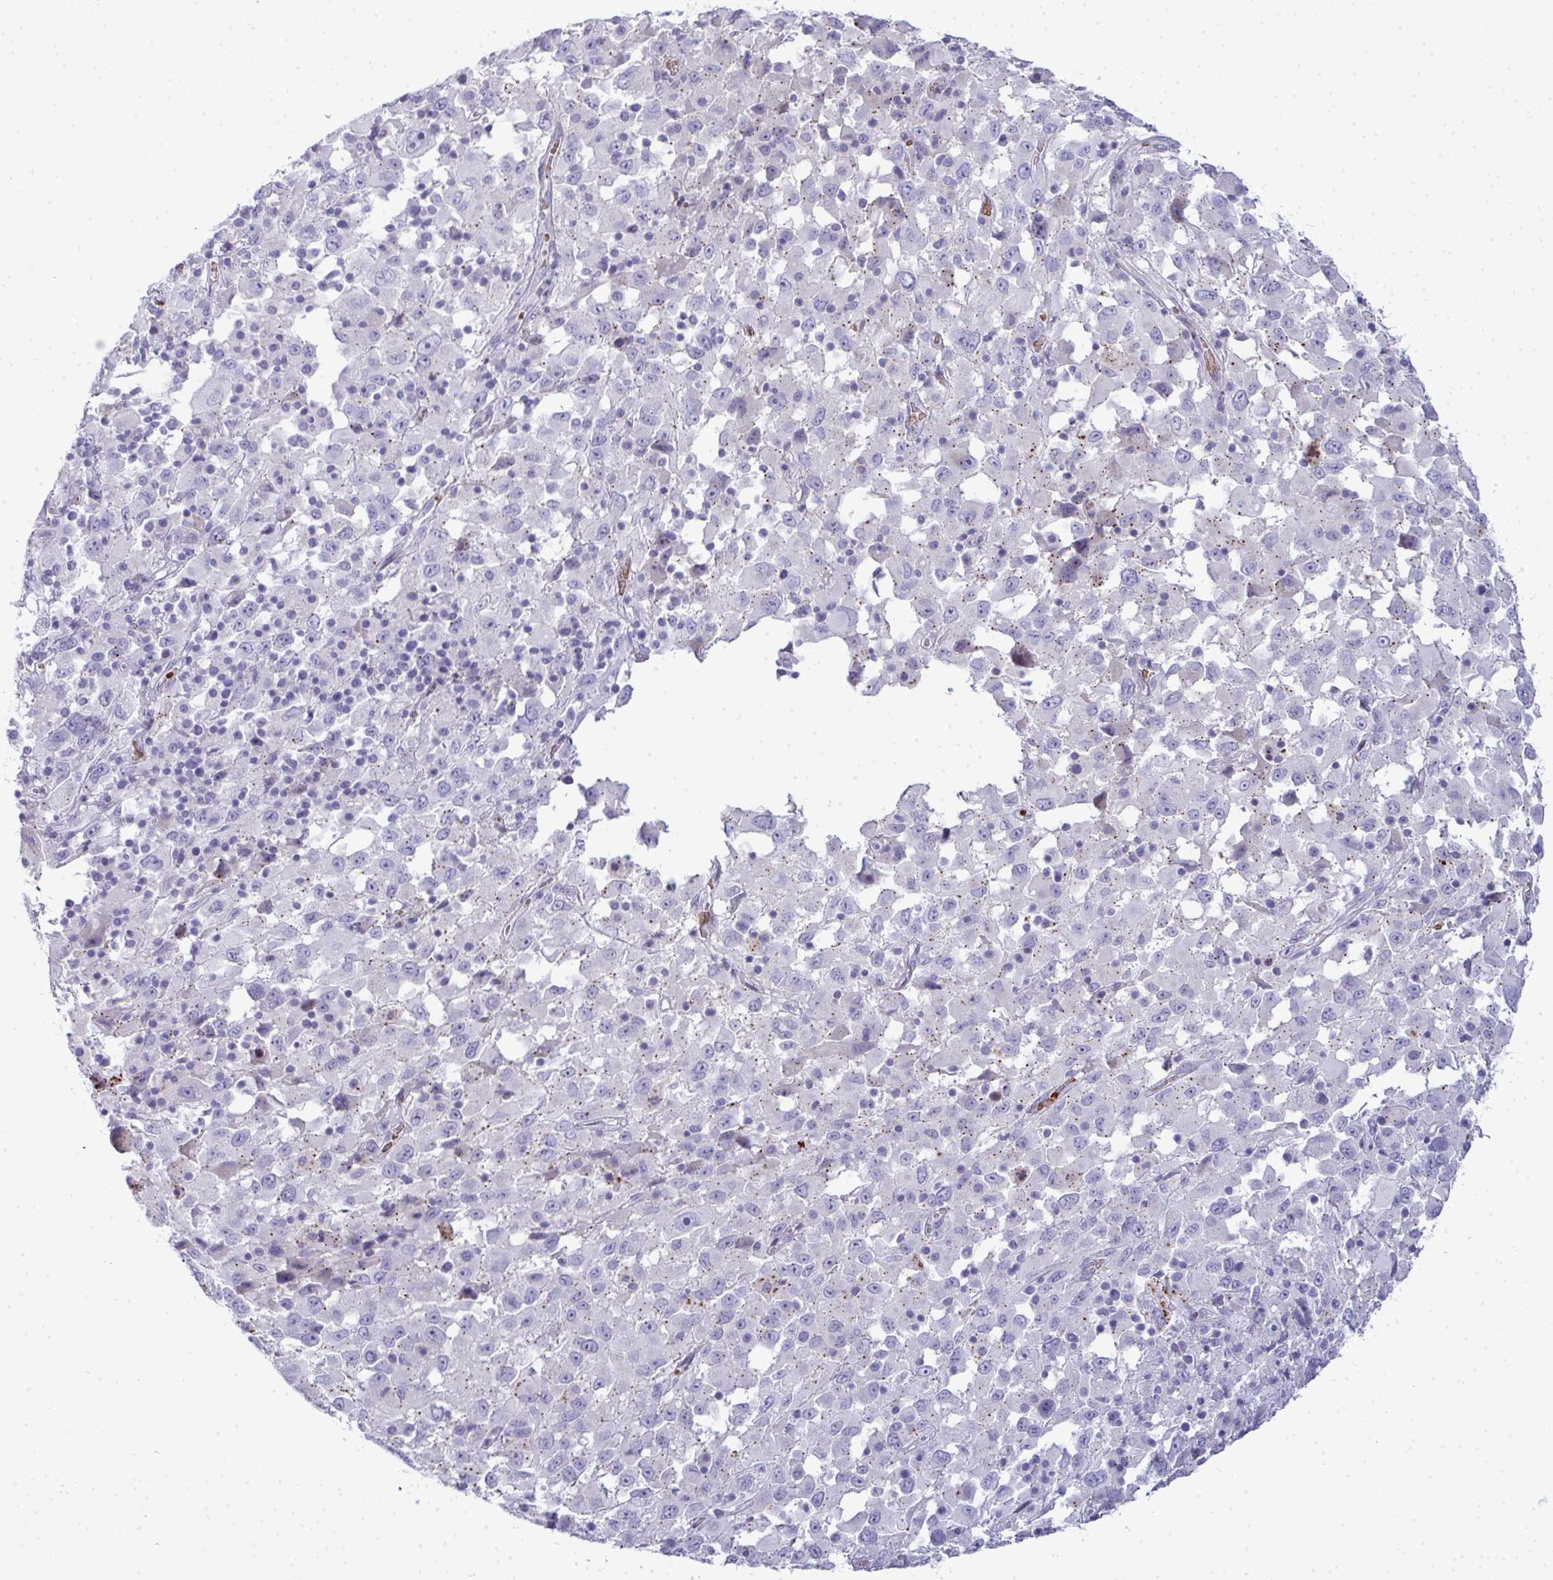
{"staining": {"intensity": "negative", "quantity": "none", "location": "none"}, "tissue": "melanoma", "cell_type": "Tumor cells", "image_type": "cancer", "snomed": [{"axis": "morphology", "description": "Malignant melanoma, Metastatic site"}, {"axis": "topography", "description": "Soft tissue"}], "caption": "Melanoma was stained to show a protein in brown. There is no significant positivity in tumor cells.", "gene": "ZNF182", "patient": {"sex": "male", "age": 50}}